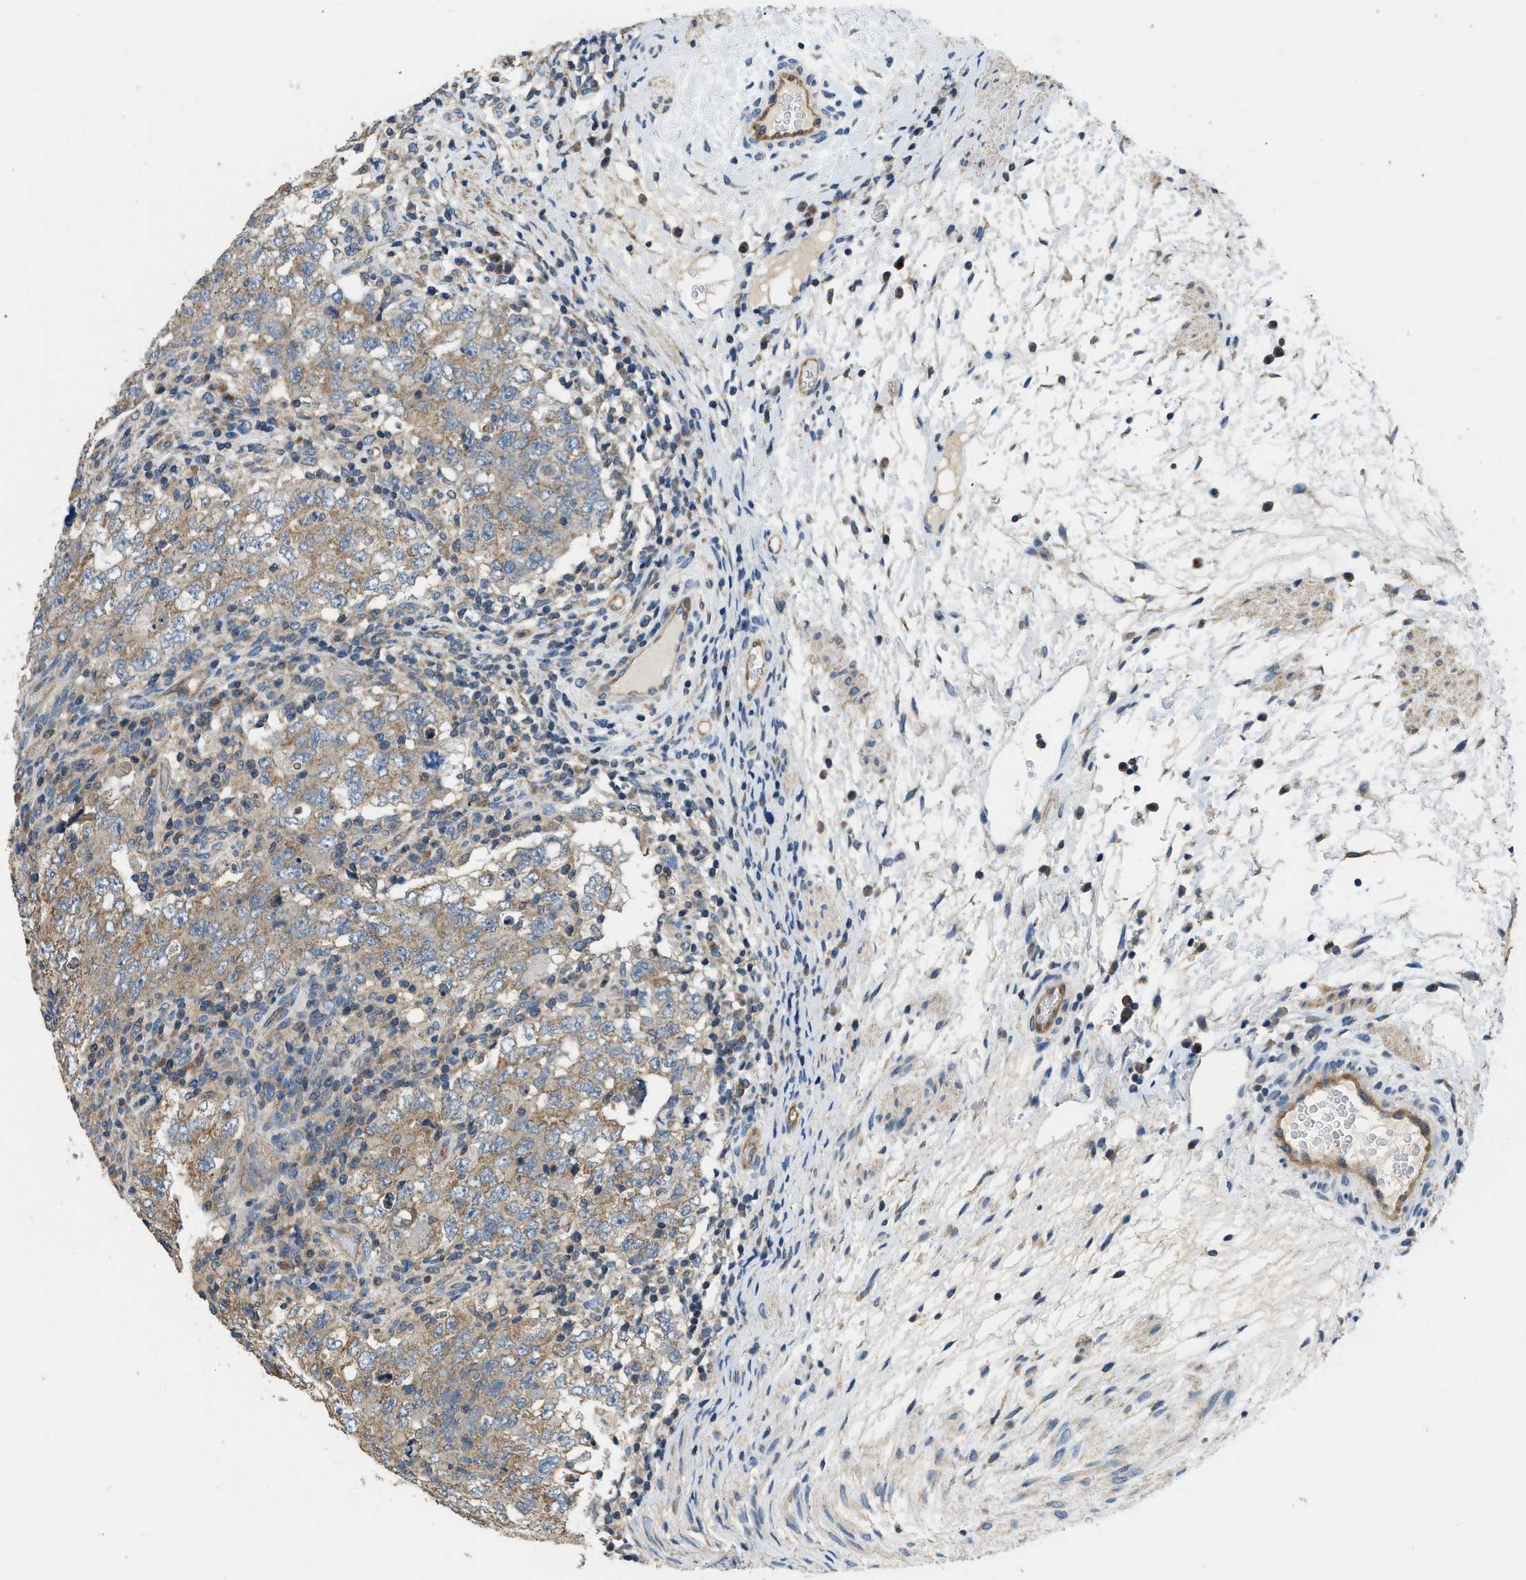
{"staining": {"intensity": "weak", "quantity": ">75%", "location": "cytoplasmic/membranous"}, "tissue": "testis cancer", "cell_type": "Tumor cells", "image_type": "cancer", "snomed": [{"axis": "morphology", "description": "Carcinoma, Embryonal, NOS"}, {"axis": "topography", "description": "Testis"}], "caption": "Immunohistochemical staining of human testis cancer (embryonal carcinoma) exhibits weak cytoplasmic/membranous protein expression in about >75% of tumor cells. The staining was performed using DAB (3,3'-diaminobenzidine) to visualize the protein expression in brown, while the nuclei were stained in blue with hematoxylin (Magnification: 20x).", "gene": "SSH2", "patient": {"sex": "male", "age": 26}}